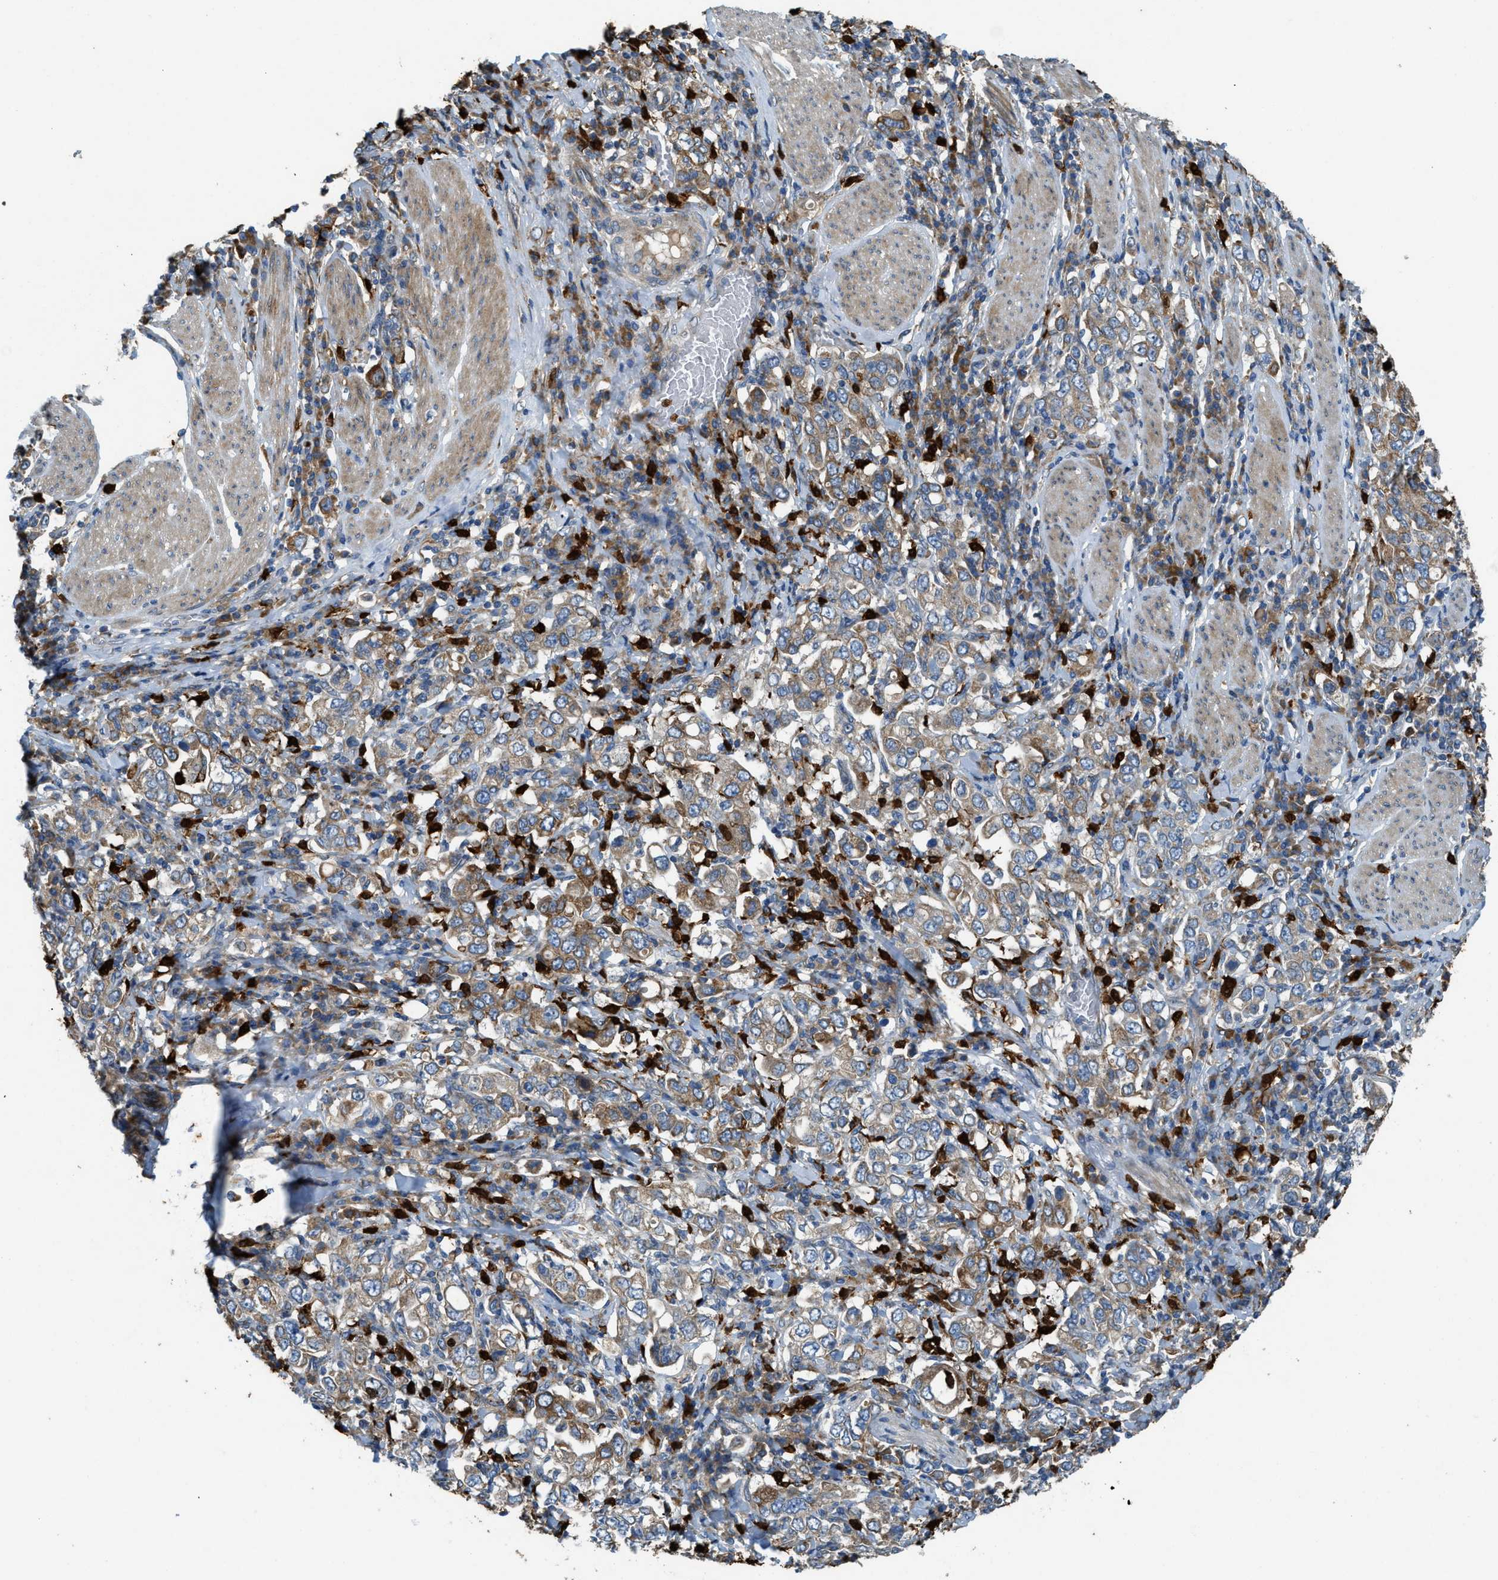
{"staining": {"intensity": "moderate", "quantity": ">75%", "location": "cytoplasmic/membranous"}, "tissue": "stomach cancer", "cell_type": "Tumor cells", "image_type": "cancer", "snomed": [{"axis": "morphology", "description": "Adenocarcinoma, NOS"}, {"axis": "topography", "description": "Stomach, upper"}], "caption": "Tumor cells exhibit medium levels of moderate cytoplasmic/membranous expression in about >75% of cells in stomach adenocarcinoma.", "gene": "TMEM68", "patient": {"sex": "male", "age": 62}}